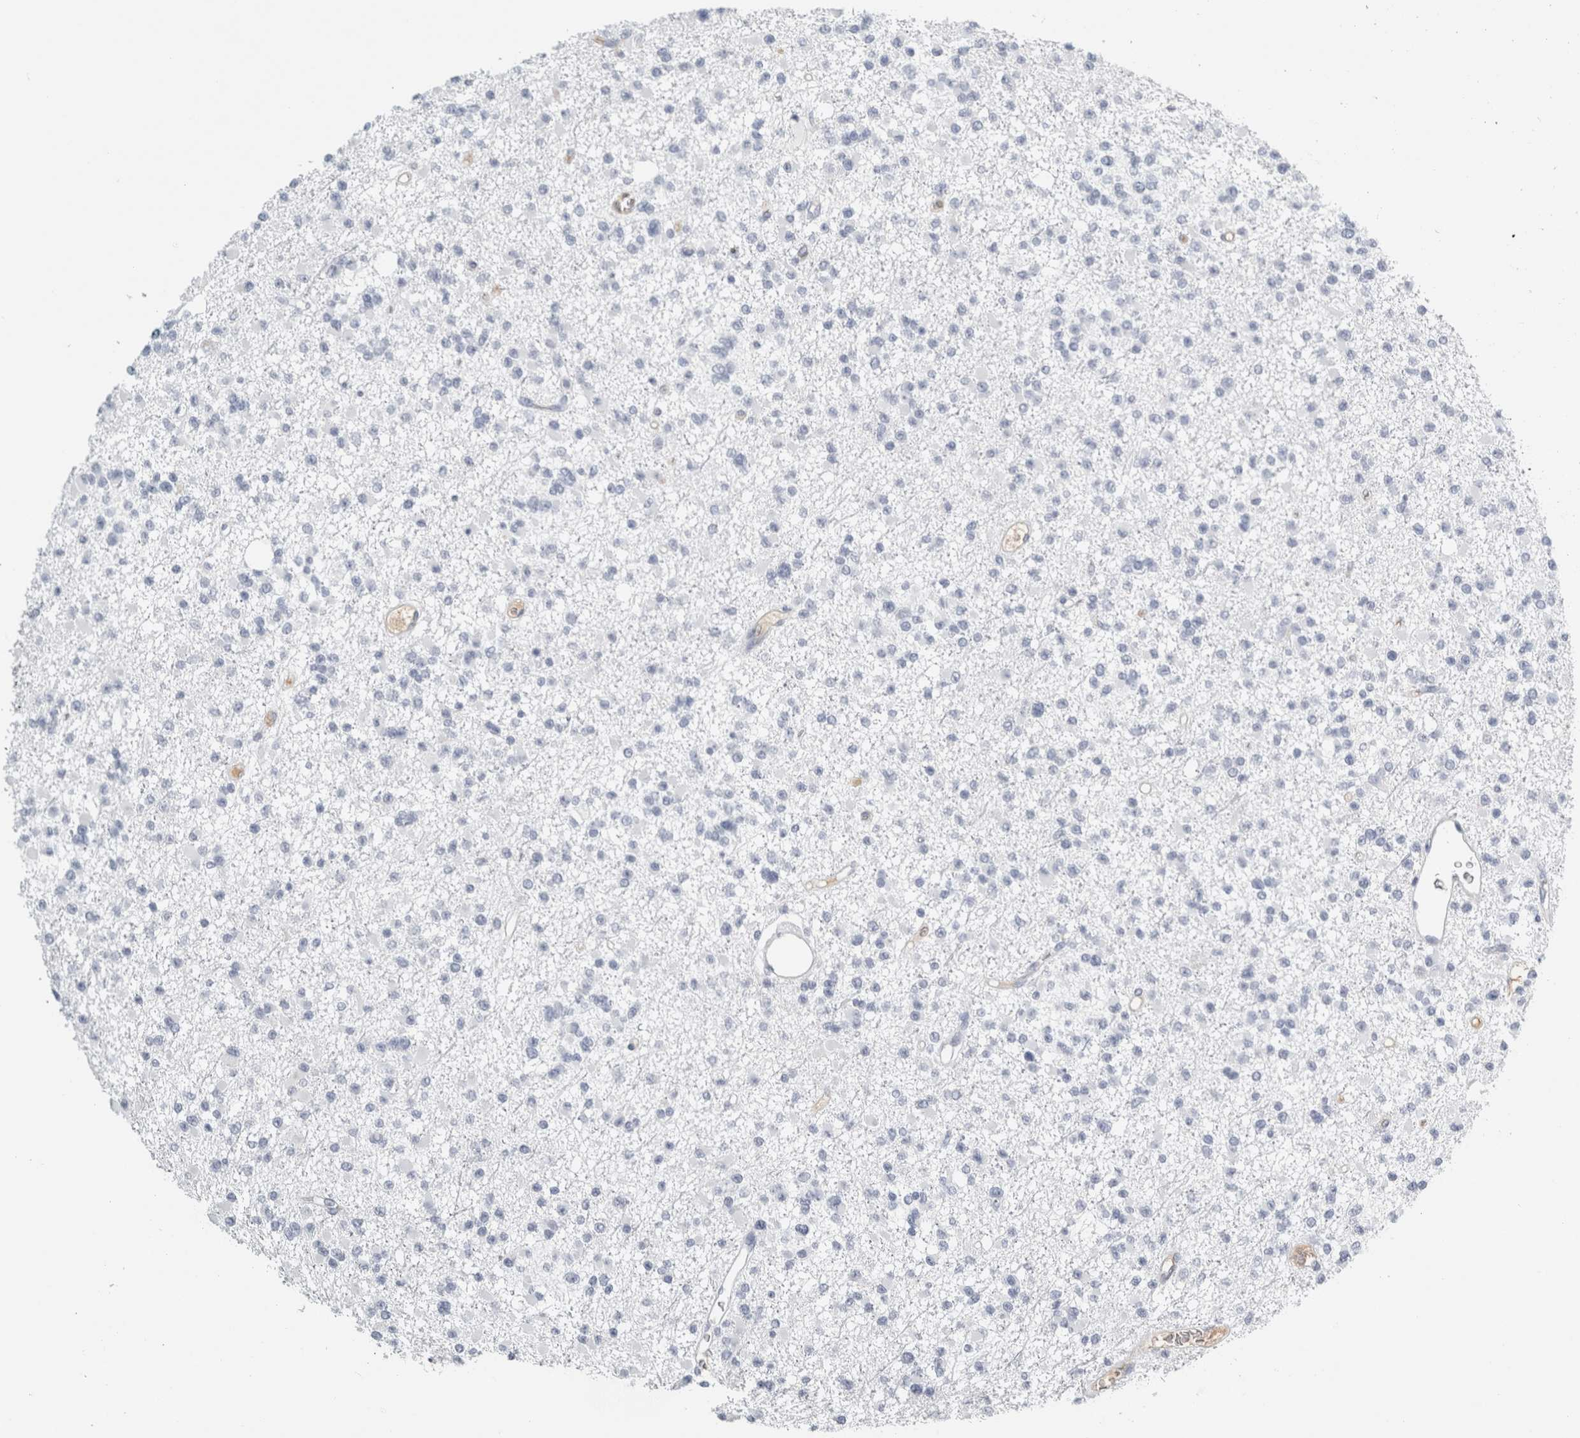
{"staining": {"intensity": "negative", "quantity": "none", "location": "none"}, "tissue": "glioma", "cell_type": "Tumor cells", "image_type": "cancer", "snomed": [{"axis": "morphology", "description": "Glioma, malignant, Low grade"}, {"axis": "topography", "description": "Brain"}], "caption": "DAB (3,3'-diaminobenzidine) immunohistochemical staining of human low-grade glioma (malignant) shows no significant staining in tumor cells.", "gene": "TSPAN8", "patient": {"sex": "female", "age": 22}}